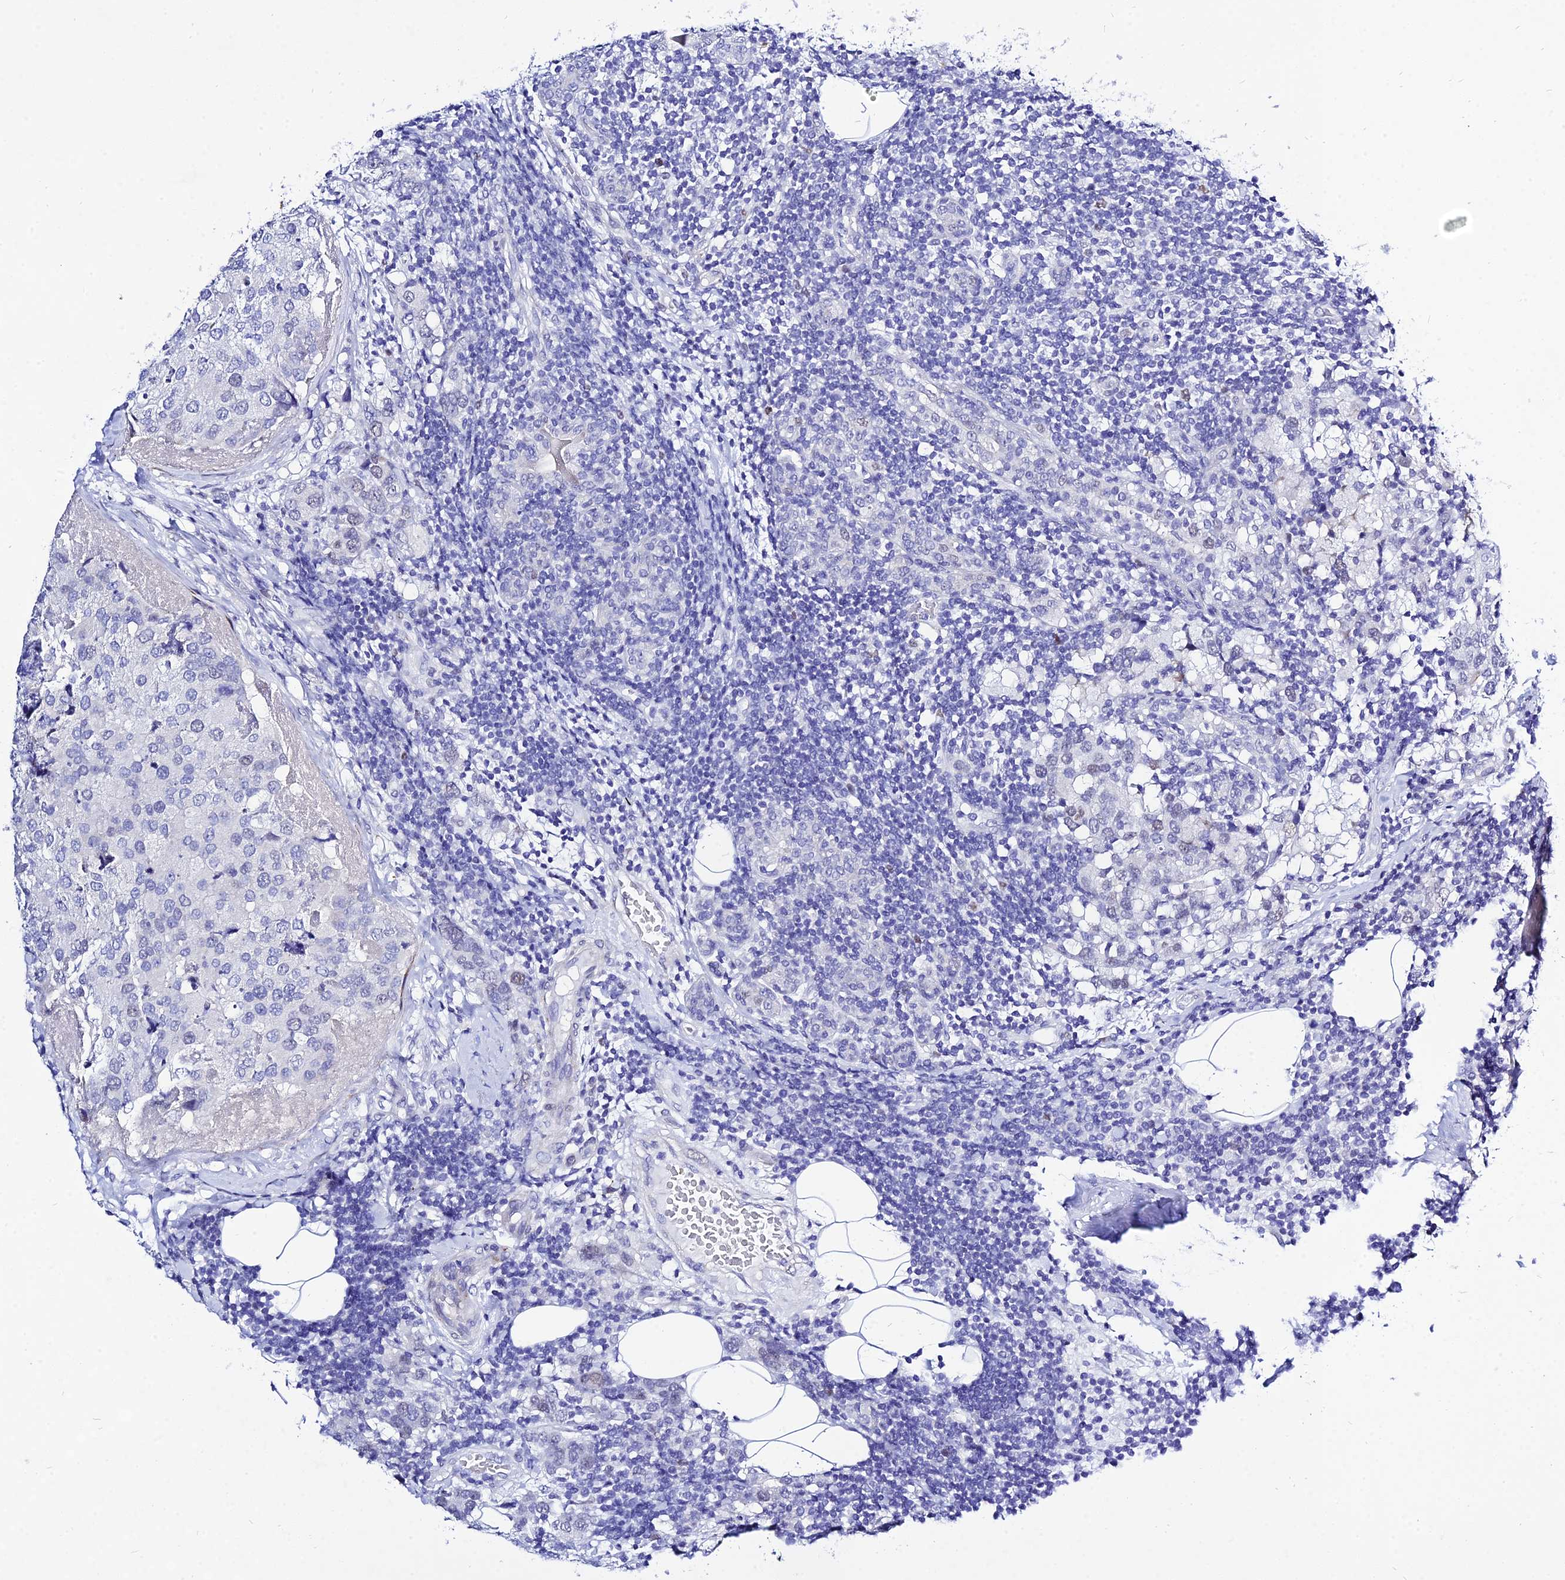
{"staining": {"intensity": "negative", "quantity": "none", "location": "none"}, "tissue": "breast cancer", "cell_type": "Tumor cells", "image_type": "cancer", "snomed": [{"axis": "morphology", "description": "Lobular carcinoma"}, {"axis": "topography", "description": "Breast"}], "caption": "Immunohistochemical staining of breast lobular carcinoma demonstrates no significant expression in tumor cells.", "gene": "DEFB107A", "patient": {"sex": "female", "age": 59}}